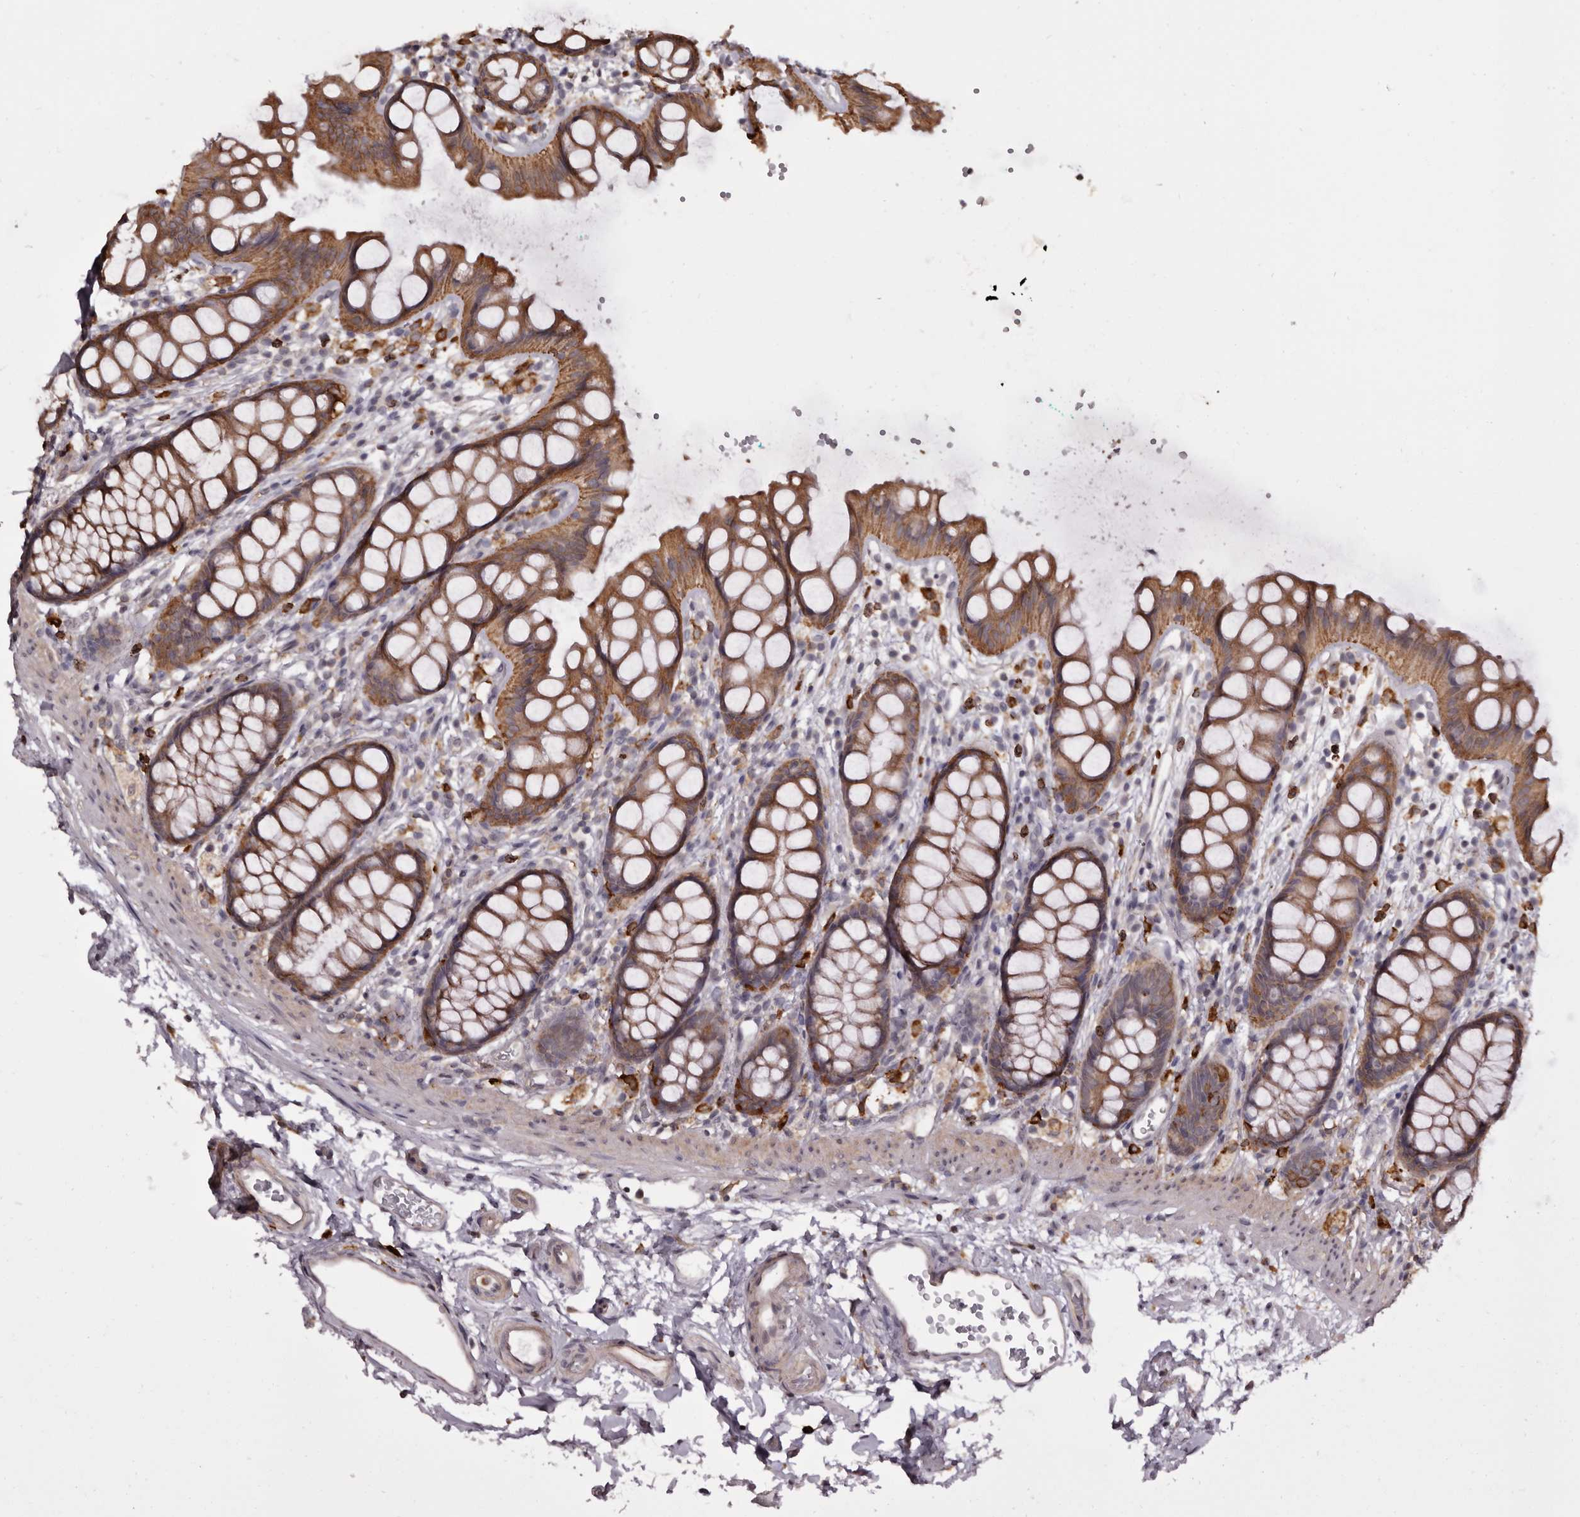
{"staining": {"intensity": "moderate", "quantity": ">75%", "location": "cytoplasmic/membranous"}, "tissue": "rectum", "cell_type": "Glandular cells", "image_type": "normal", "snomed": [{"axis": "morphology", "description": "Normal tissue, NOS"}, {"axis": "topography", "description": "Rectum"}], "caption": "A brown stain shows moderate cytoplasmic/membranous expression of a protein in glandular cells of unremarkable rectum.", "gene": "TNNI1", "patient": {"sex": "female", "age": 65}}